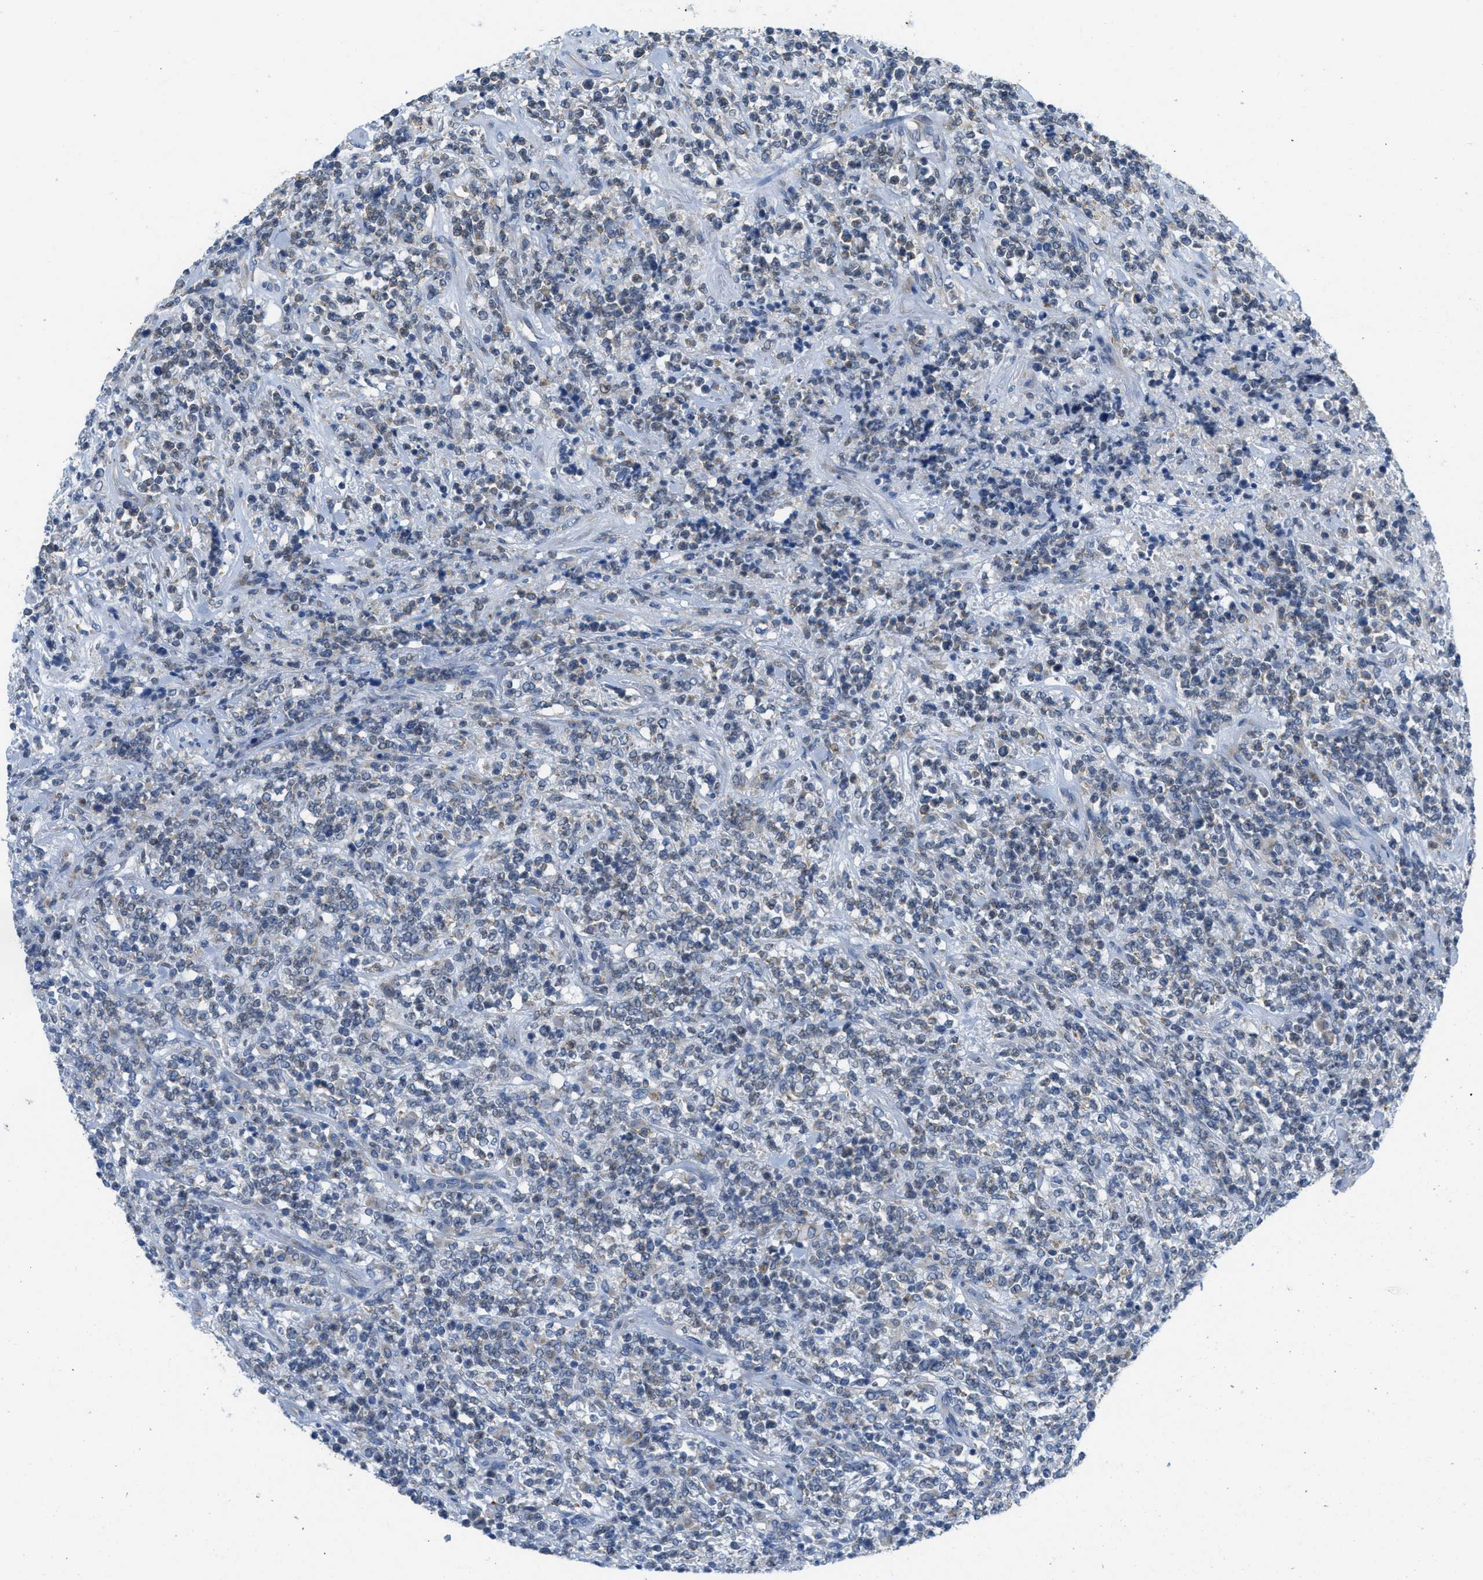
{"staining": {"intensity": "weak", "quantity": "25%-75%", "location": "cytoplasmic/membranous"}, "tissue": "lymphoma", "cell_type": "Tumor cells", "image_type": "cancer", "snomed": [{"axis": "morphology", "description": "Malignant lymphoma, non-Hodgkin's type, High grade"}, {"axis": "topography", "description": "Soft tissue"}], "caption": "Lymphoma tissue demonstrates weak cytoplasmic/membranous staining in approximately 25%-75% of tumor cells", "gene": "PTDSS1", "patient": {"sex": "male", "age": 18}}